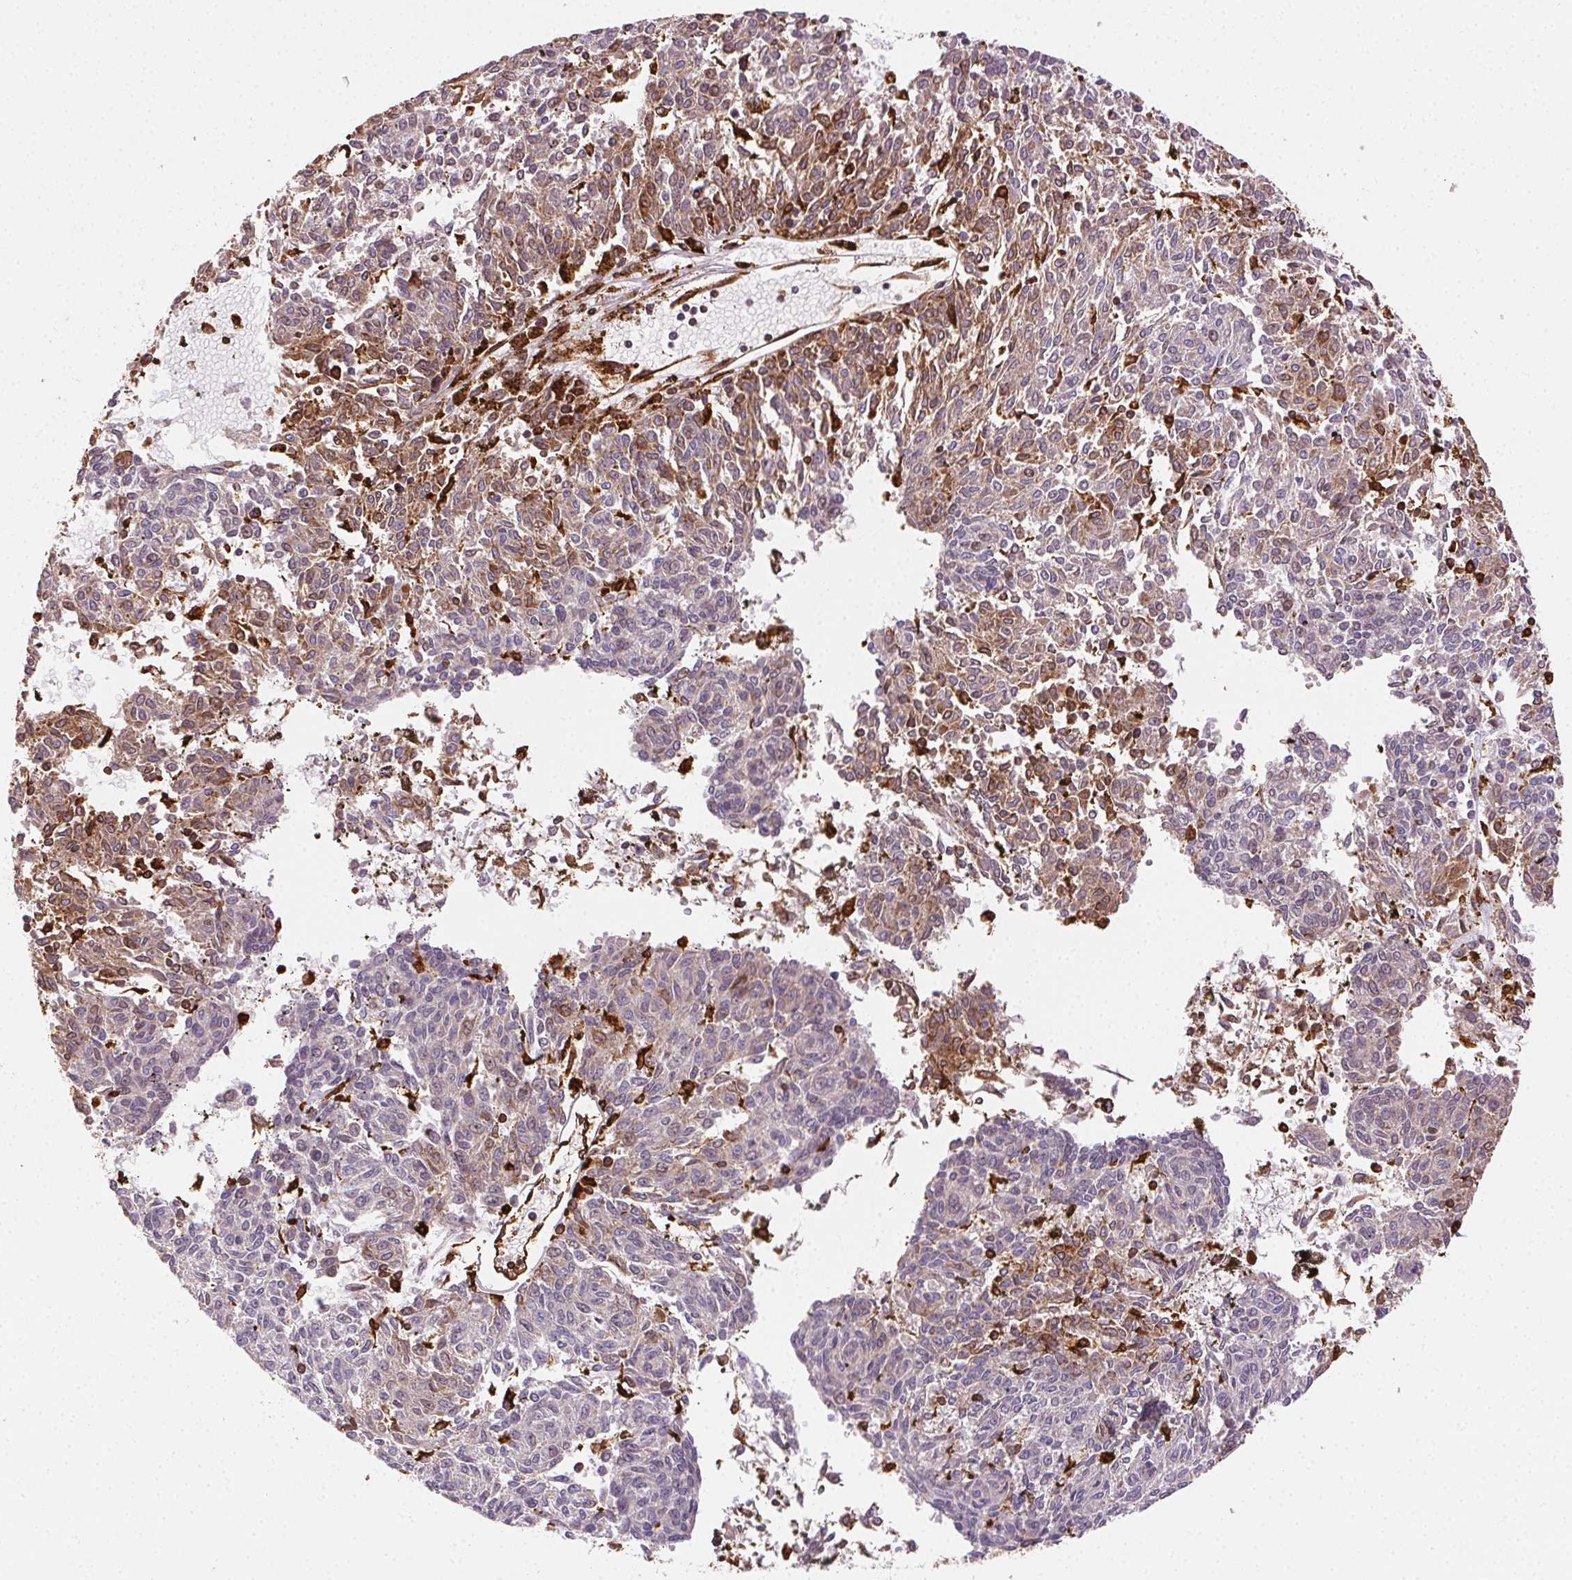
{"staining": {"intensity": "moderate", "quantity": "25%-75%", "location": "cytoplasmic/membranous"}, "tissue": "melanoma", "cell_type": "Tumor cells", "image_type": "cancer", "snomed": [{"axis": "morphology", "description": "Malignant melanoma, NOS"}, {"axis": "topography", "description": "Skin"}], "caption": "Immunohistochemistry (IHC) histopathology image of neoplastic tissue: malignant melanoma stained using immunohistochemistry reveals medium levels of moderate protein expression localized specifically in the cytoplasmic/membranous of tumor cells, appearing as a cytoplasmic/membranous brown color.", "gene": "RNASET2", "patient": {"sex": "female", "age": 72}}